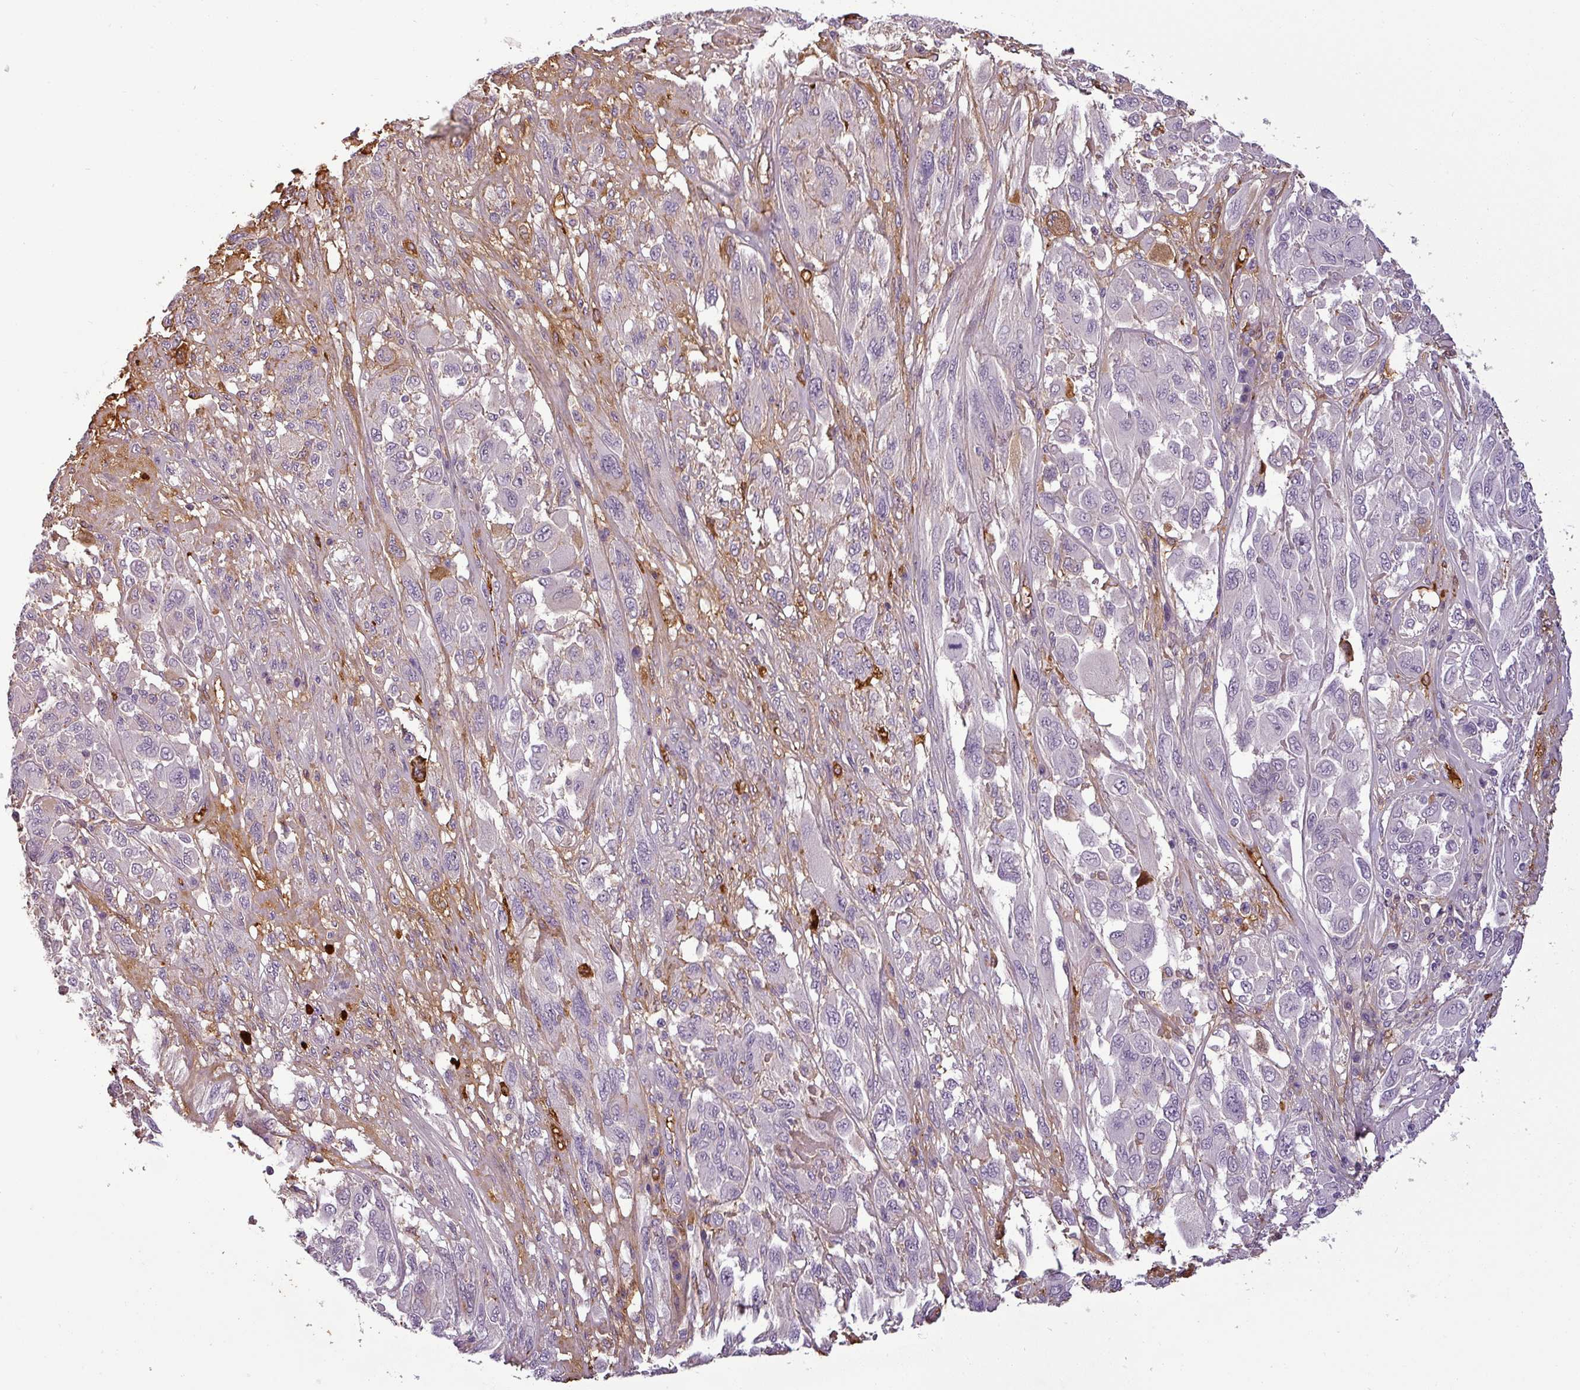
{"staining": {"intensity": "negative", "quantity": "none", "location": "none"}, "tissue": "melanoma", "cell_type": "Tumor cells", "image_type": "cancer", "snomed": [{"axis": "morphology", "description": "Malignant melanoma, NOS"}, {"axis": "topography", "description": "Skin"}], "caption": "IHC photomicrograph of human melanoma stained for a protein (brown), which demonstrates no staining in tumor cells. The staining was performed using DAB (3,3'-diaminobenzidine) to visualize the protein expression in brown, while the nuclei were stained in blue with hematoxylin (Magnification: 20x).", "gene": "APOC1", "patient": {"sex": "female", "age": 91}}